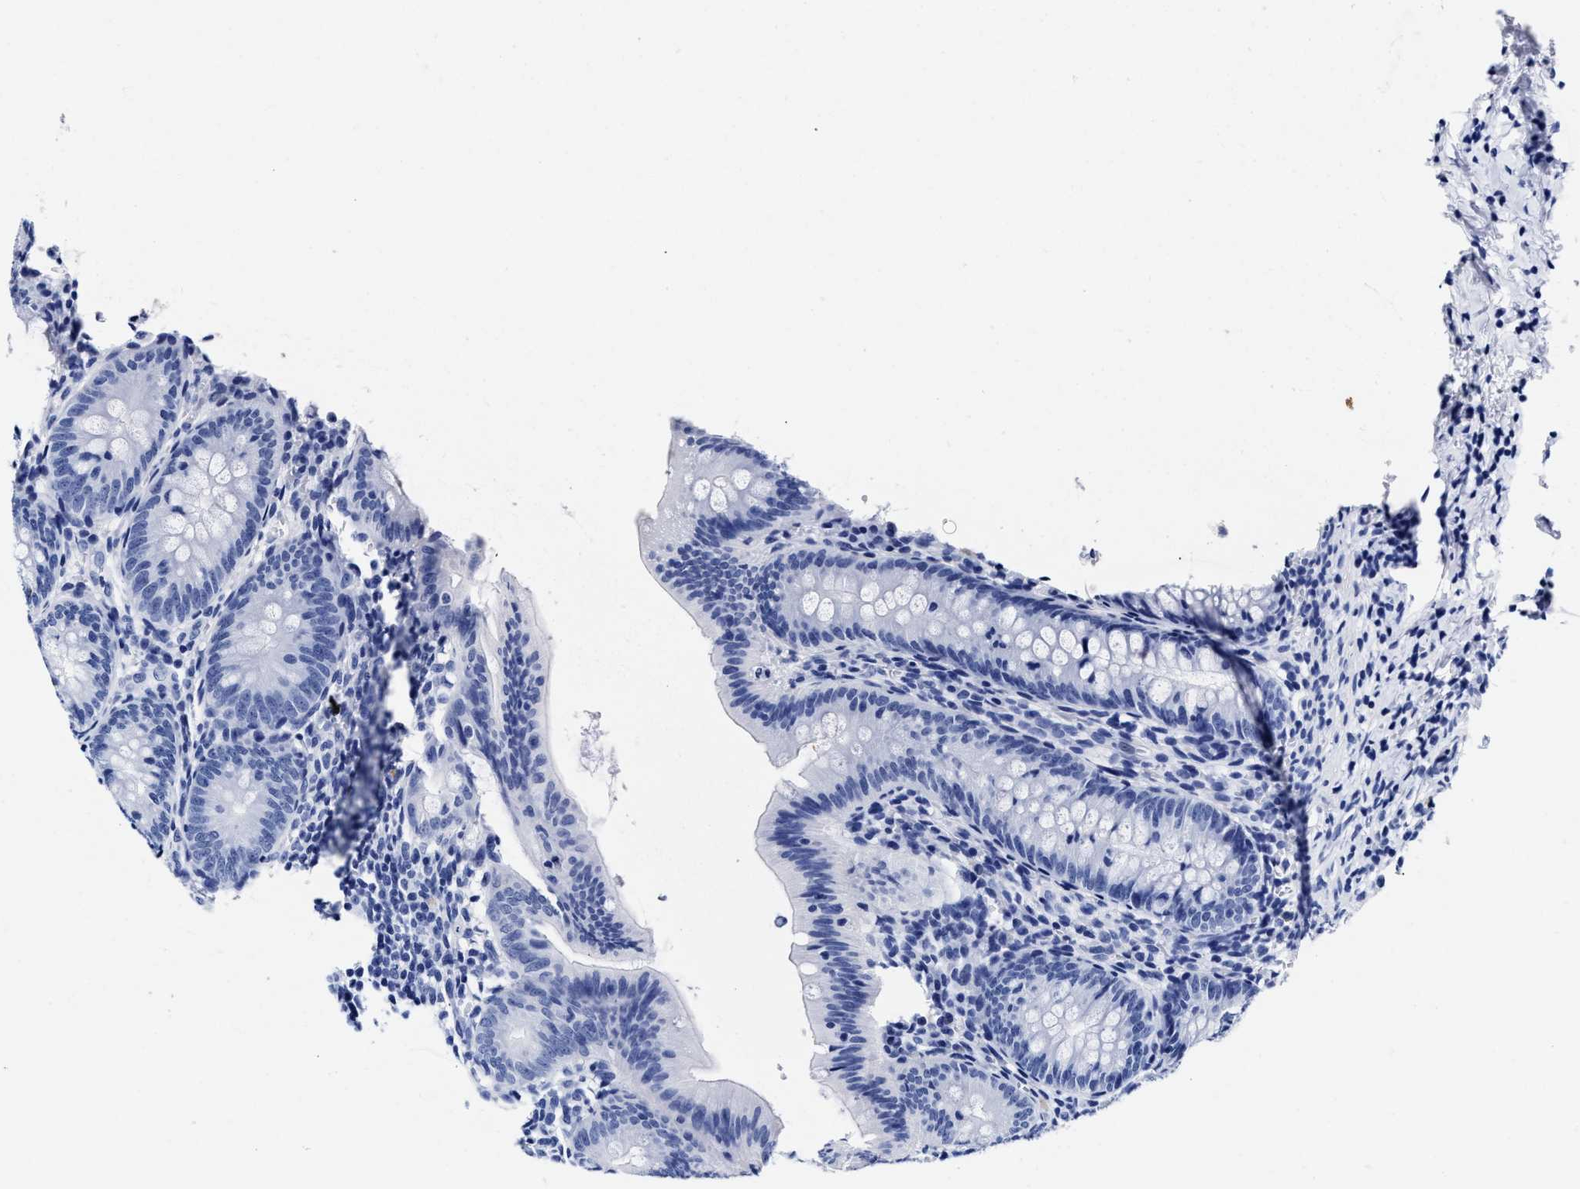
{"staining": {"intensity": "negative", "quantity": "none", "location": "none"}, "tissue": "appendix", "cell_type": "Glandular cells", "image_type": "normal", "snomed": [{"axis": "morphology", "description": "Normal tissue, NOS"}, {"axis": "topography", "description": "Appendix"}], "caption": "Appendix stained for a protein using immunohistochemistry reveals no positivity glandular cells.", "gene": "LRRC8E", "patient": {"sex": "male", "age": 1}}